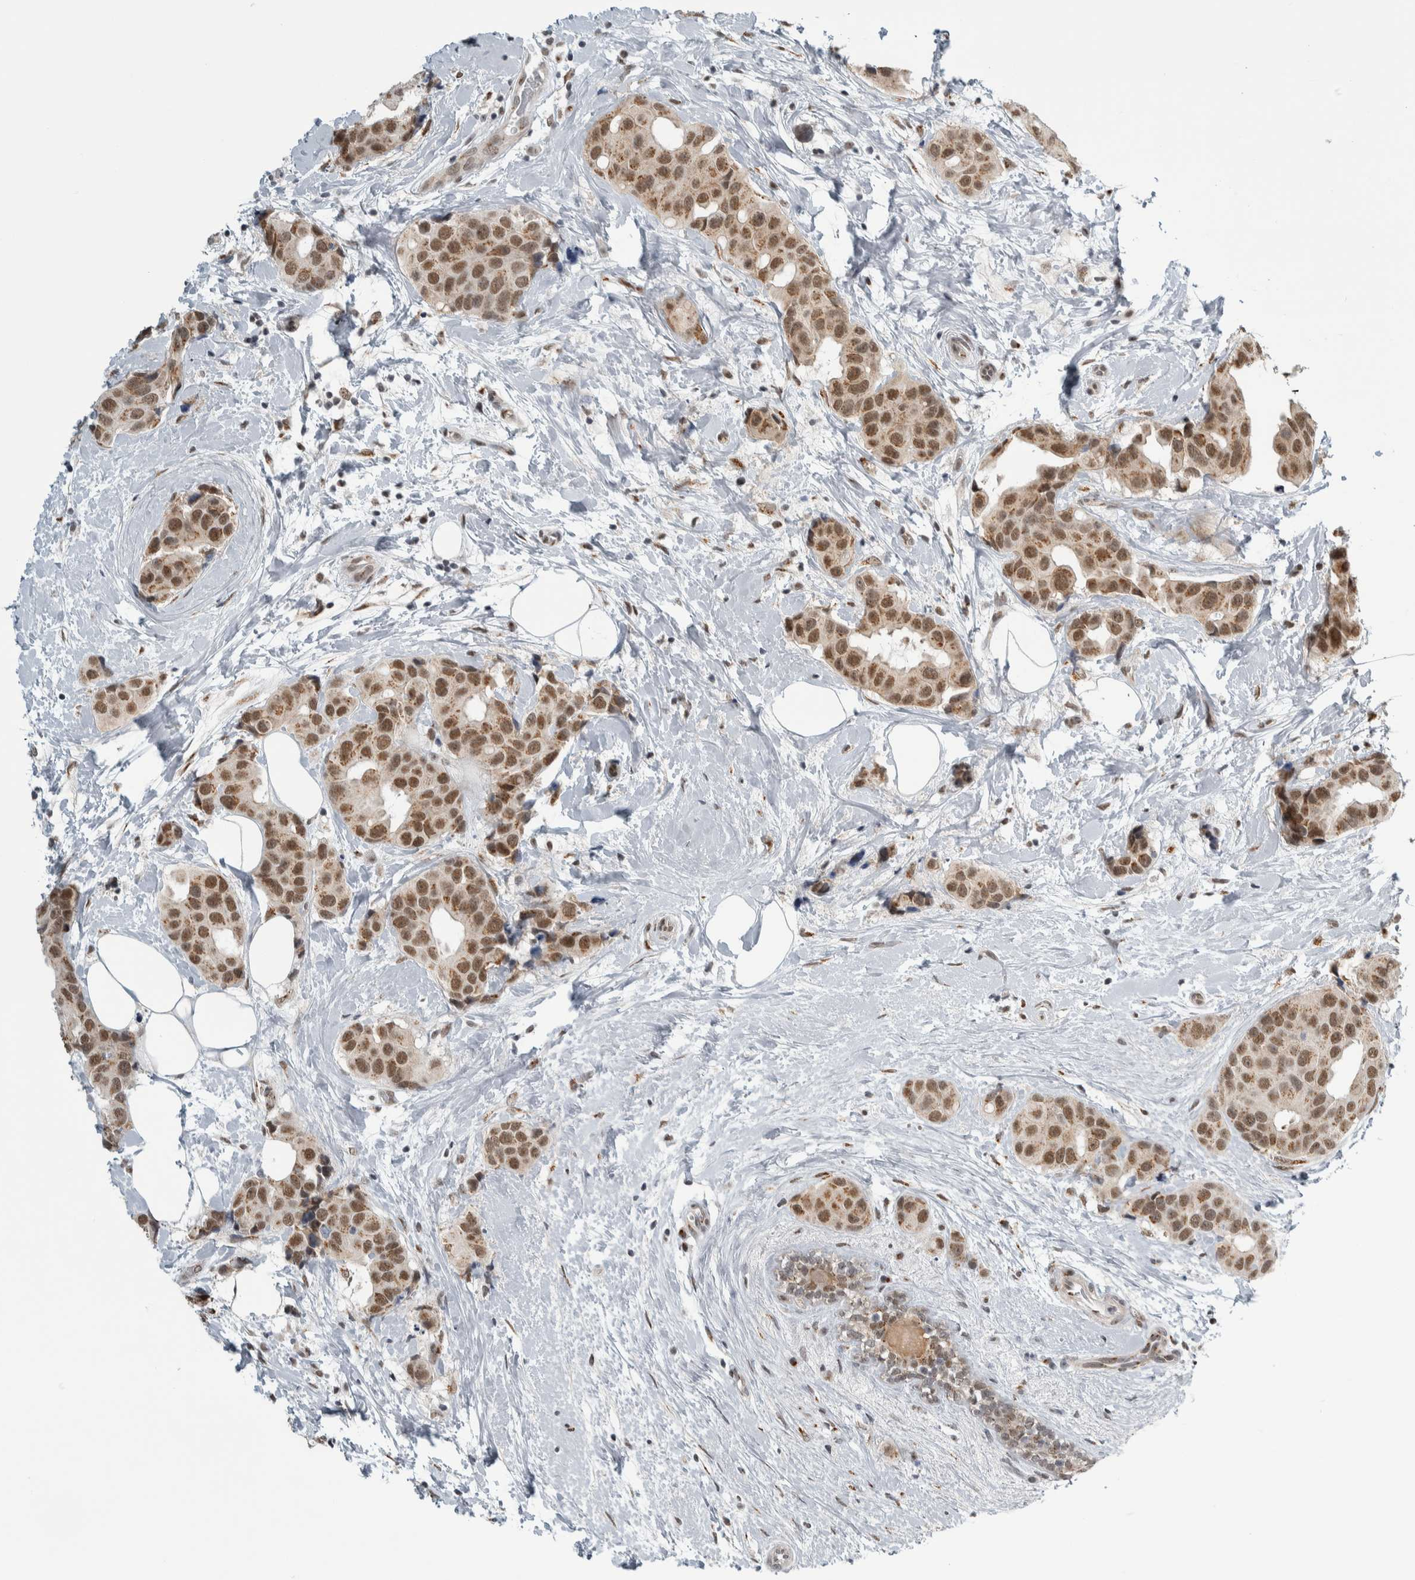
{"staining": {"intensity": "moderate", "quantity": ">75%", "location": "cytoplasmic/membranous,nuclear"}, "tissue": "breast cancer", "cell_type": "Tumor cells", "image_type": "cancer", "snomed": [{"axis": "morphology", "description": "Normal tissue, NOS"}, {"axis": "morphology", "description": "Duct carcinoma"}, {"axis": "topography", "description": "Breast"}], "caption": "Moderate cytoplasmic/membranous and nuclear expression for a protein is present in about >75% of tumor cells of breast infiltrating ductal carcinoma using immunohistochemistry.", "gene": "ZMYND8", "patient": {"sex": "female", "age": 39}}